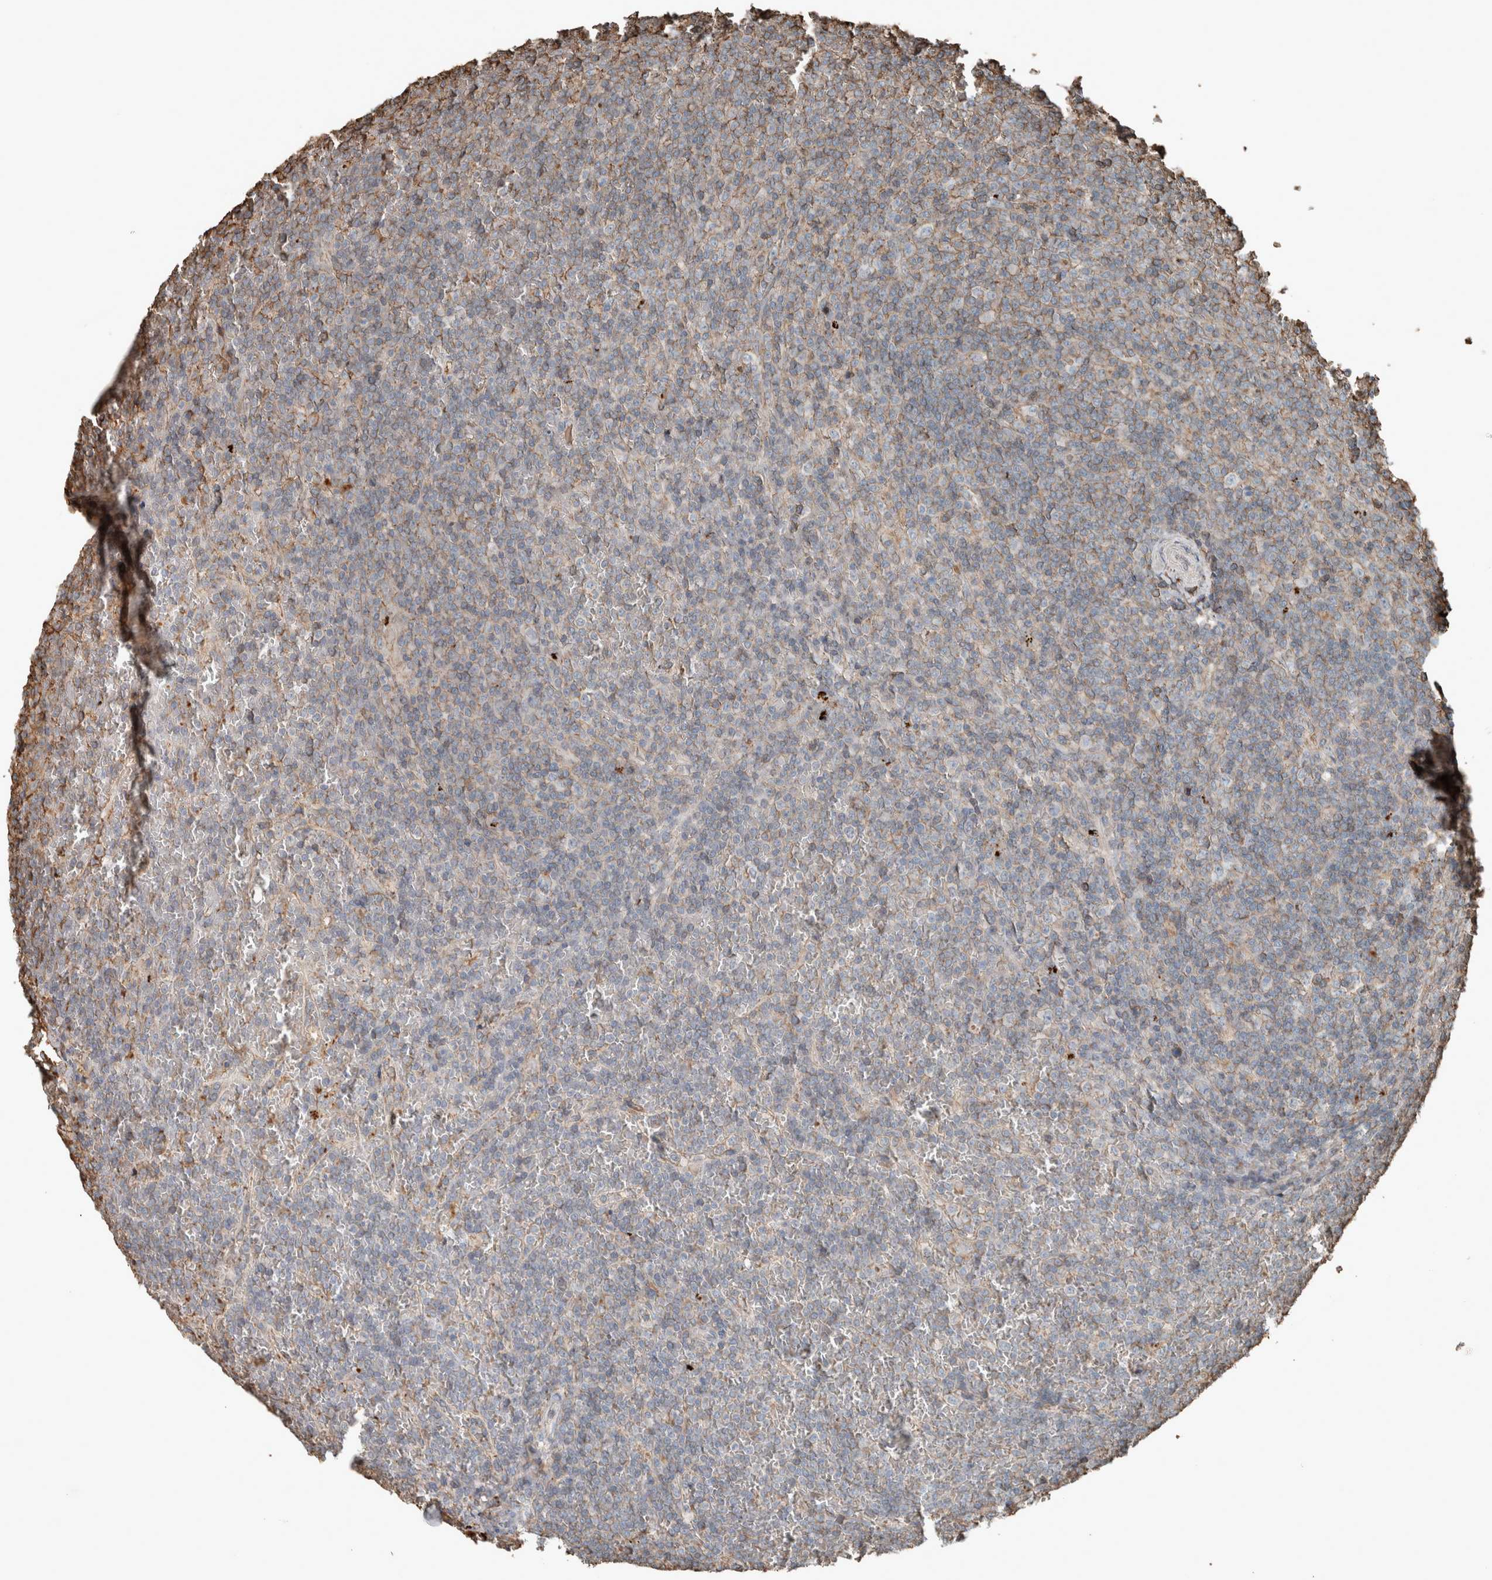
{"staining": {"intensity": "weak", "quantity": "<25%", "location": "cytoplasmic/membranous"}, "tissue": "lymphoma", "cell_type": "Tumor cells", "image_type": "cancer", "snomed": [{"axis": "morphology", "description": "Malignant lymphoma, non-Hodgkin's type, Low grade"}, {"axis": "topography", "description": "Spleen"}], "caption": "Tumor cells show no significant expression in lymphoma.", "gene": "USP34", "patient": {"sex": "female", "age": 19}}